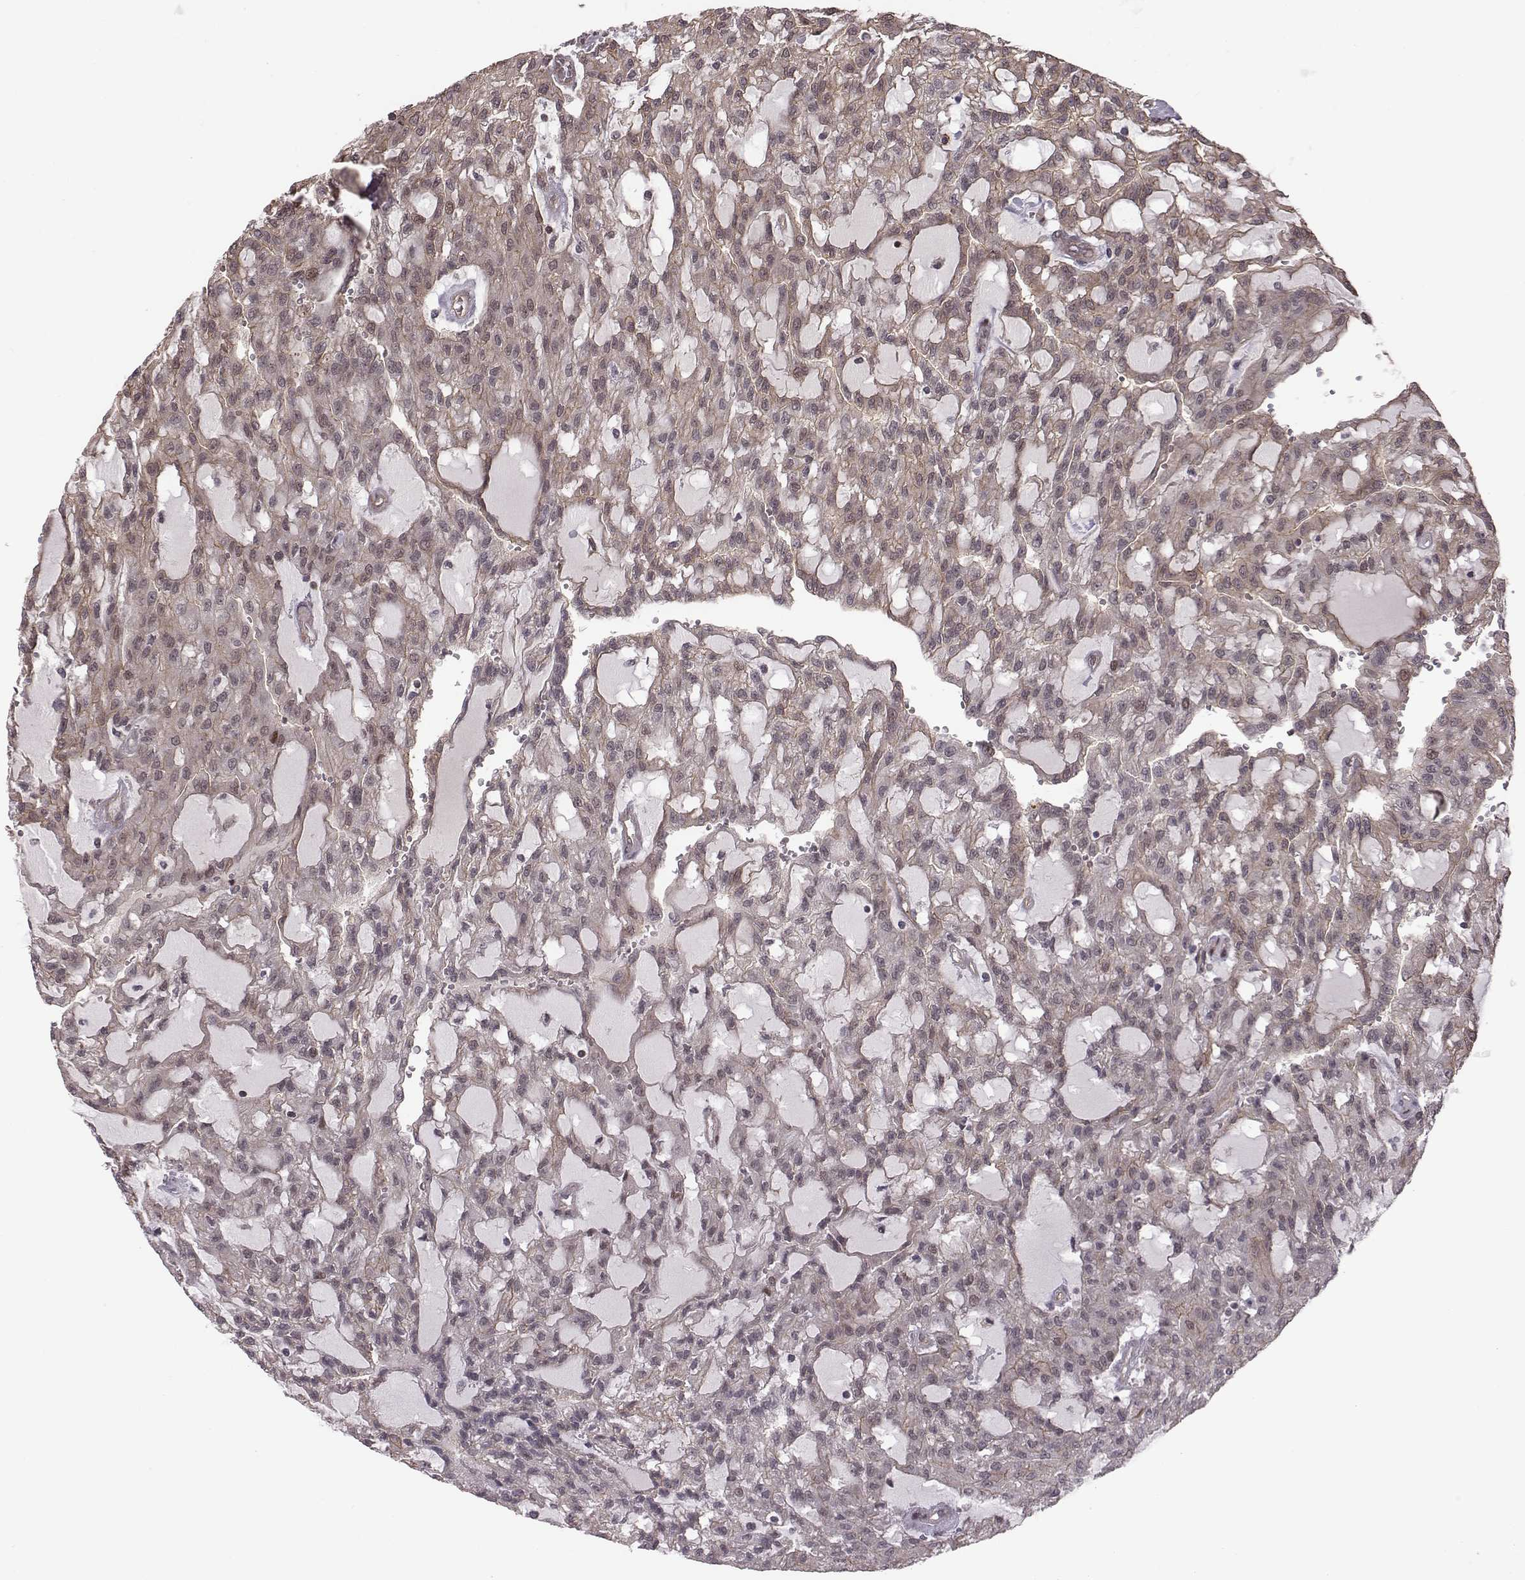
{"staining": {"intensity": "moderate", "quantity": "<25%", "location": "cytoplasmic/membranous"}, "tissue": "renal cancer", "cell_type": "Tumor cells", "image_type": "cancer", "snomed": [{"axis": "morphology", "description": "Adenocarcinoma, NOS"}, {"axis": "topography", "description": "Kidney"}], "caption": "A low amount of moderate cytoplasmic/membranous positivity is identified in about <25% of tumor cells in renal adenocarcinoma tissue.", "gene": "RPL3", "patient": {"sex": "male", "age": 63}}